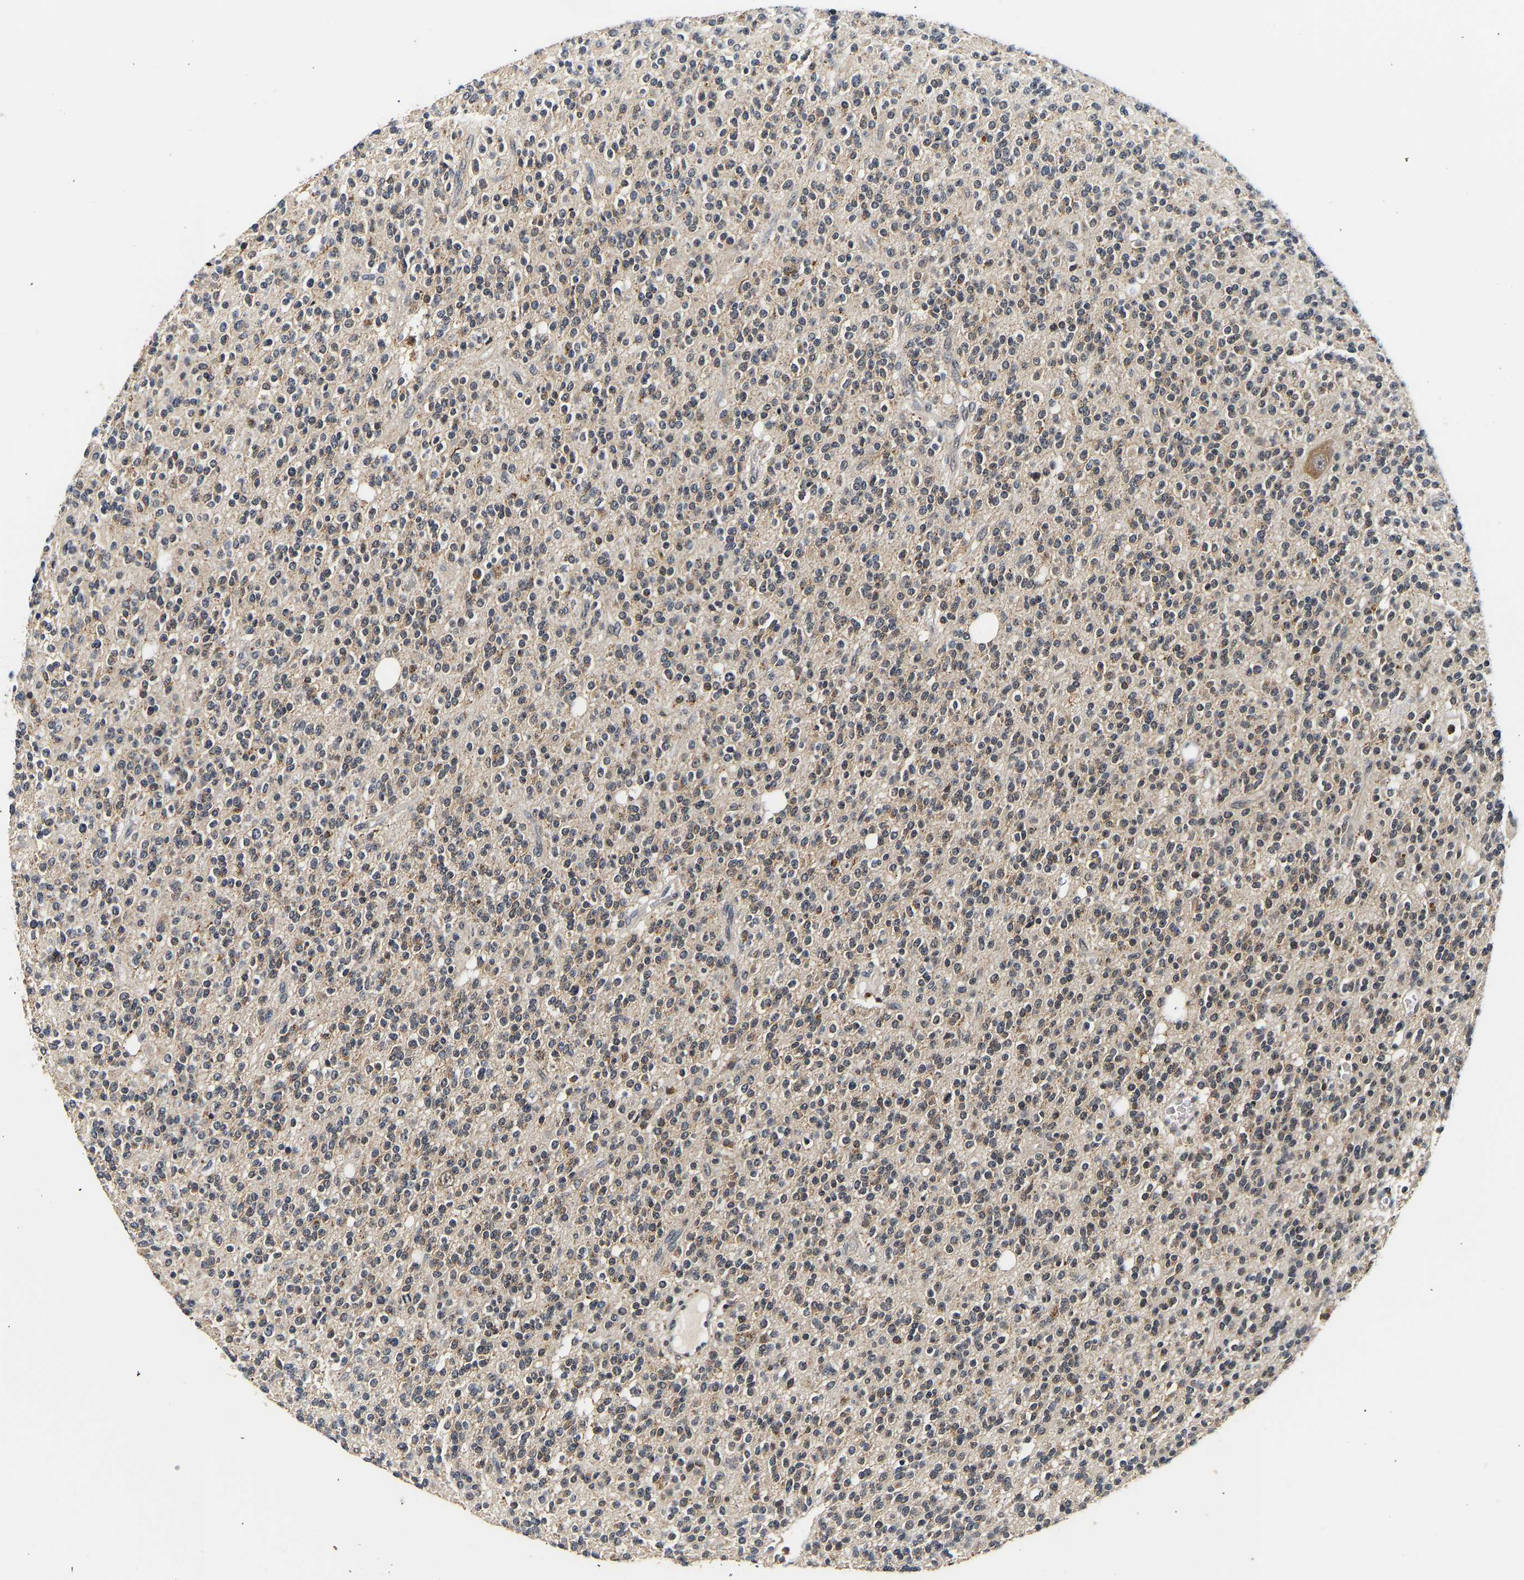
{"staining": {"intensity": "weak", "quantity": "25%-75%", "location": "cytoplasmic/membranous"}, "tissue": "glioma", "cell_type": "Tumor cells", "image_type": "cancer", "snomed": [{"axis": "morphology", "description": "Glioma, malignant, High grade"}, {"axis": "topography", "description": "Brain"}], "caption": "There is low levels of weak cytoplasmic/membranous expression in tumor cells of glioma, as demonstrated by immunohistochemical staining (brown color).", "gene": "SMU1", "patient": {"sex": "male", "age": 34}}